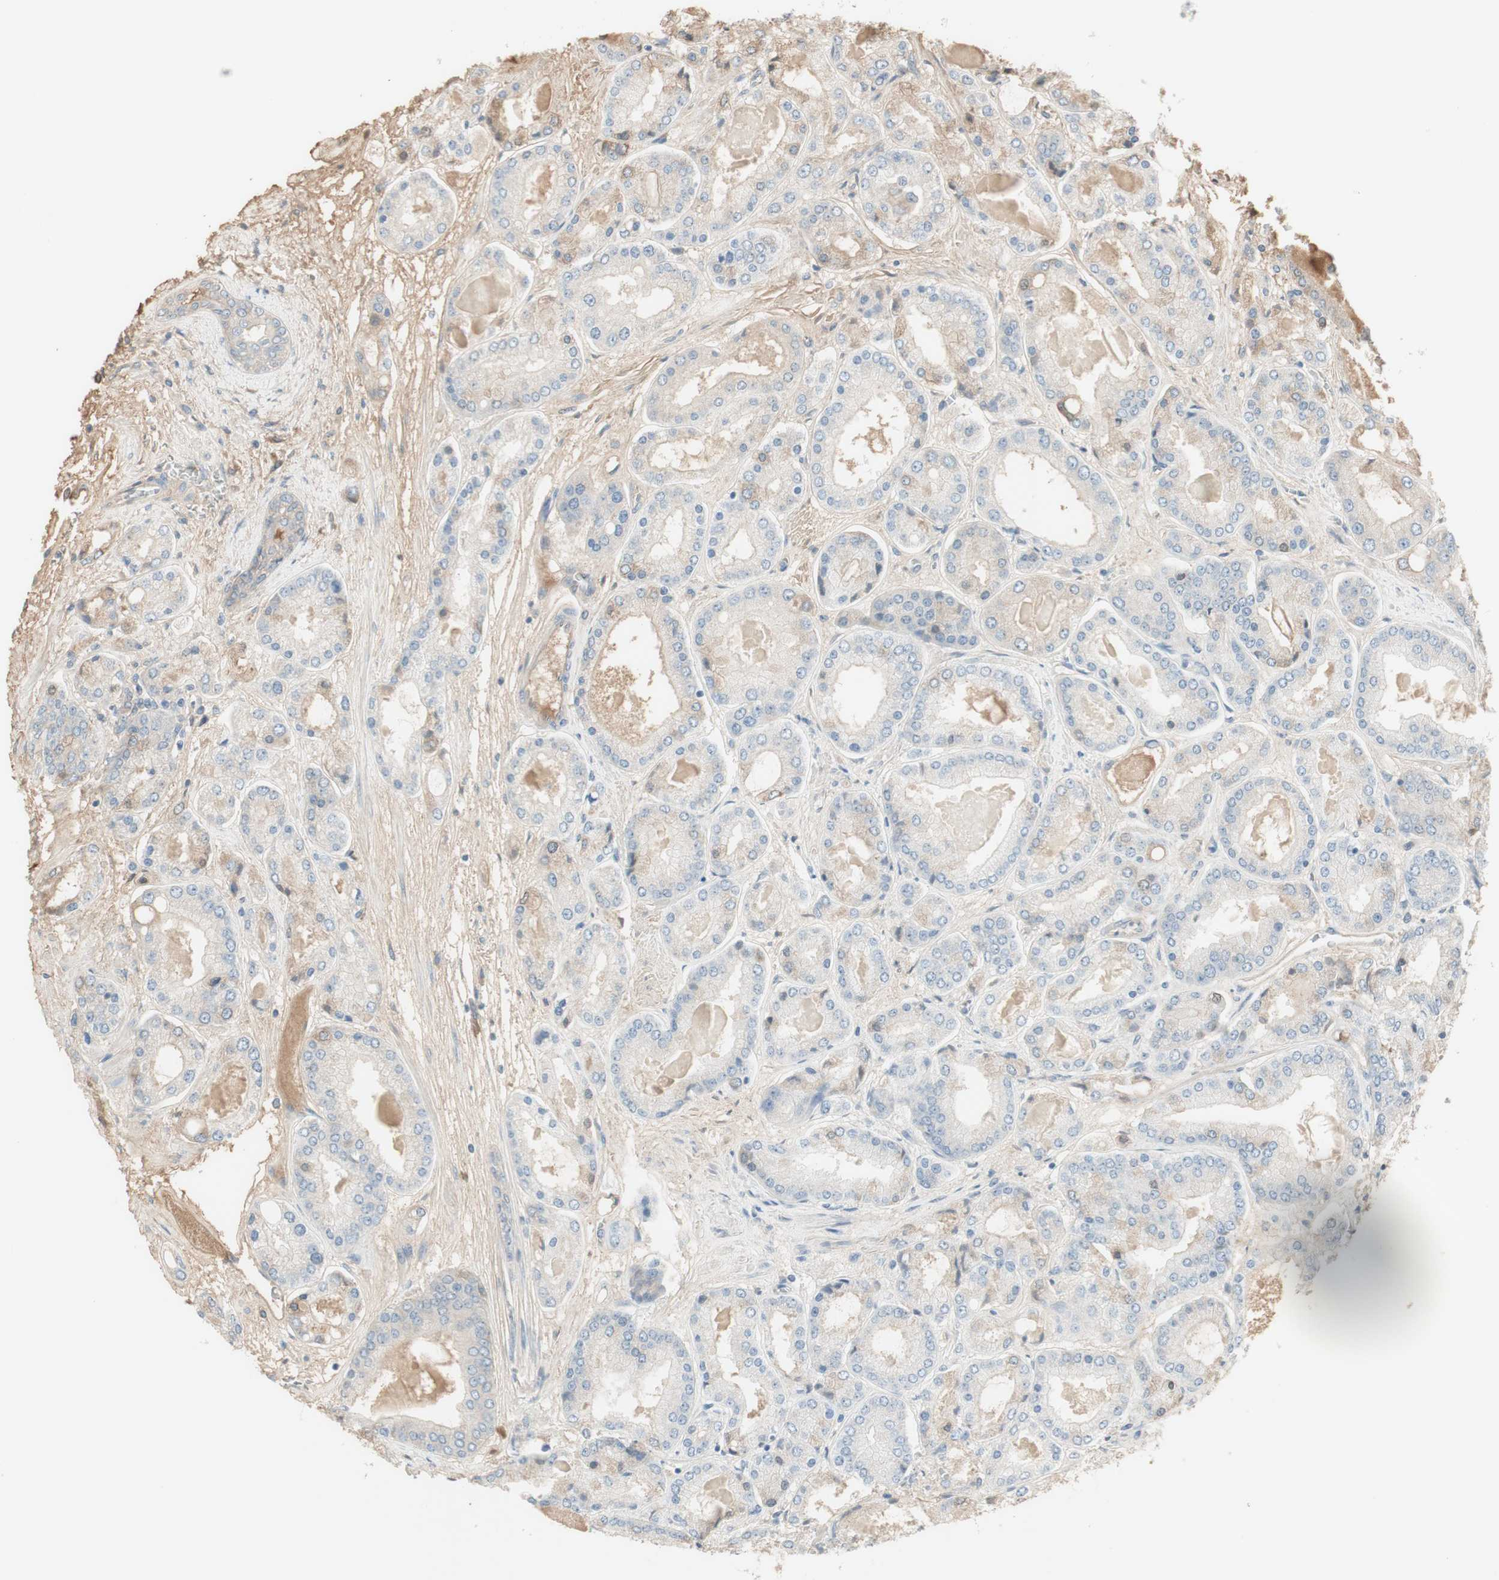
{"staining": {"intensity": "negative", "quantity": "none", "location": "none"}, "tissue": "prostate cancer", "cell_type": "Tumor cells", "image_type": "cancer", "snomed": [{"axis": "morphology", "description": "Adenocarcinoma, High grade"}, {"axis": "topography", "description": "Prostate"}], "caption": "Tumor cells are negative for brown protein staining in prostate cancer (high-grade adenocarcinoma). Nuclei are stained in blue.", "gene": "IFNG", "patient": {"sex": "male", "age": 59}}